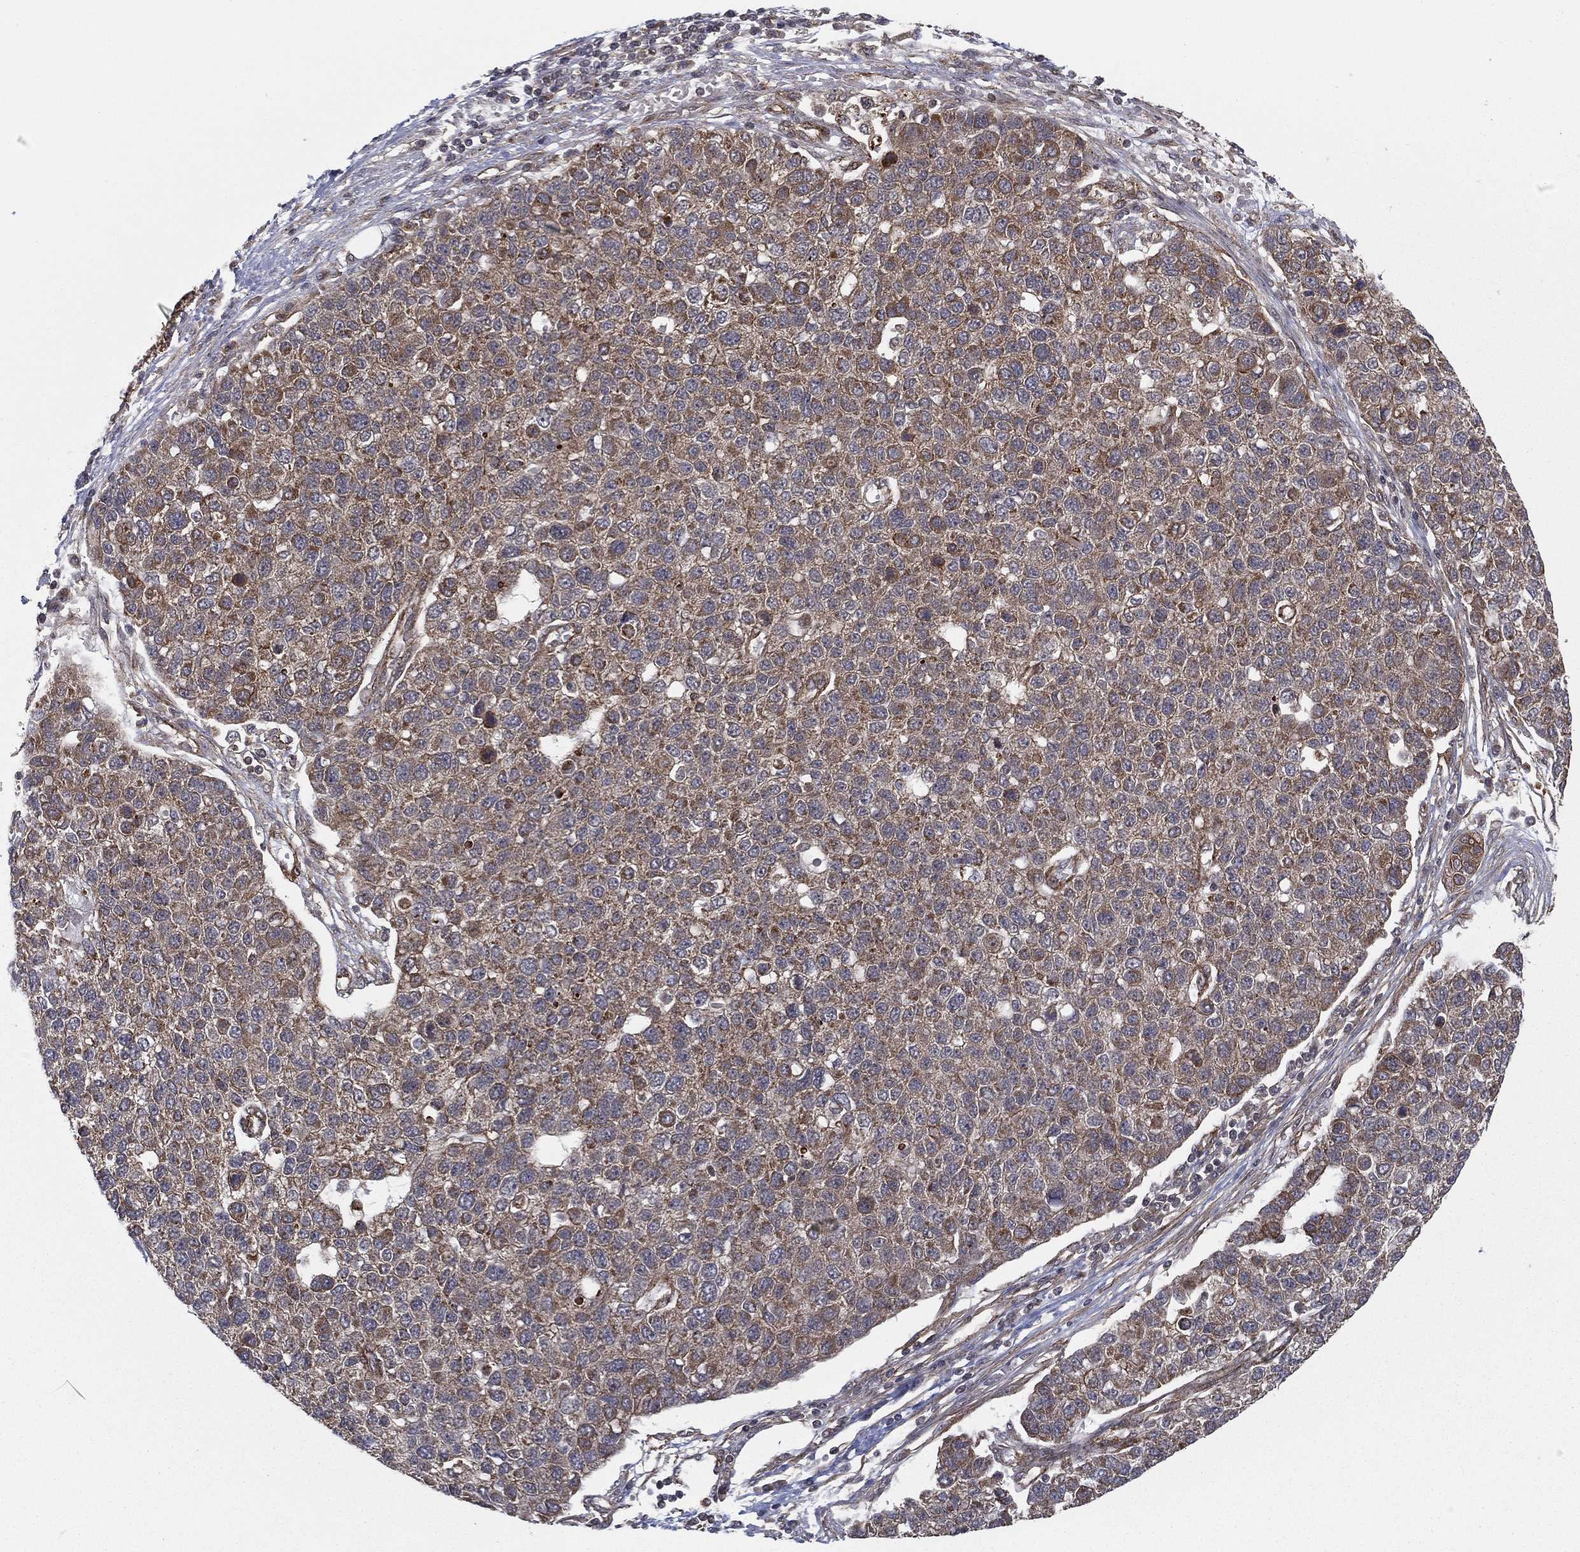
{"staining": {"intensity": "moderate", "quantity": ">75%", "location": "cytoplasmic/membranous"}, "tissue": "pancreatic cancer", "cell_type": "Tumor cells", "image_type": "cancer", "snomed": [{"axis": "morphology", "description": "Adenocarcinoma, NOS"}, {"axis": "topography", "description": "Pancreas"}], "caption": "Adenocarcinoma (pancreatic) stained for a protein (brown) demonstrates moderate cytoplasmic/membranous positive expression in approximately >75% of tumor cells.", "gene": "UACA", "patient": {"sex": "female", "age": 61}}